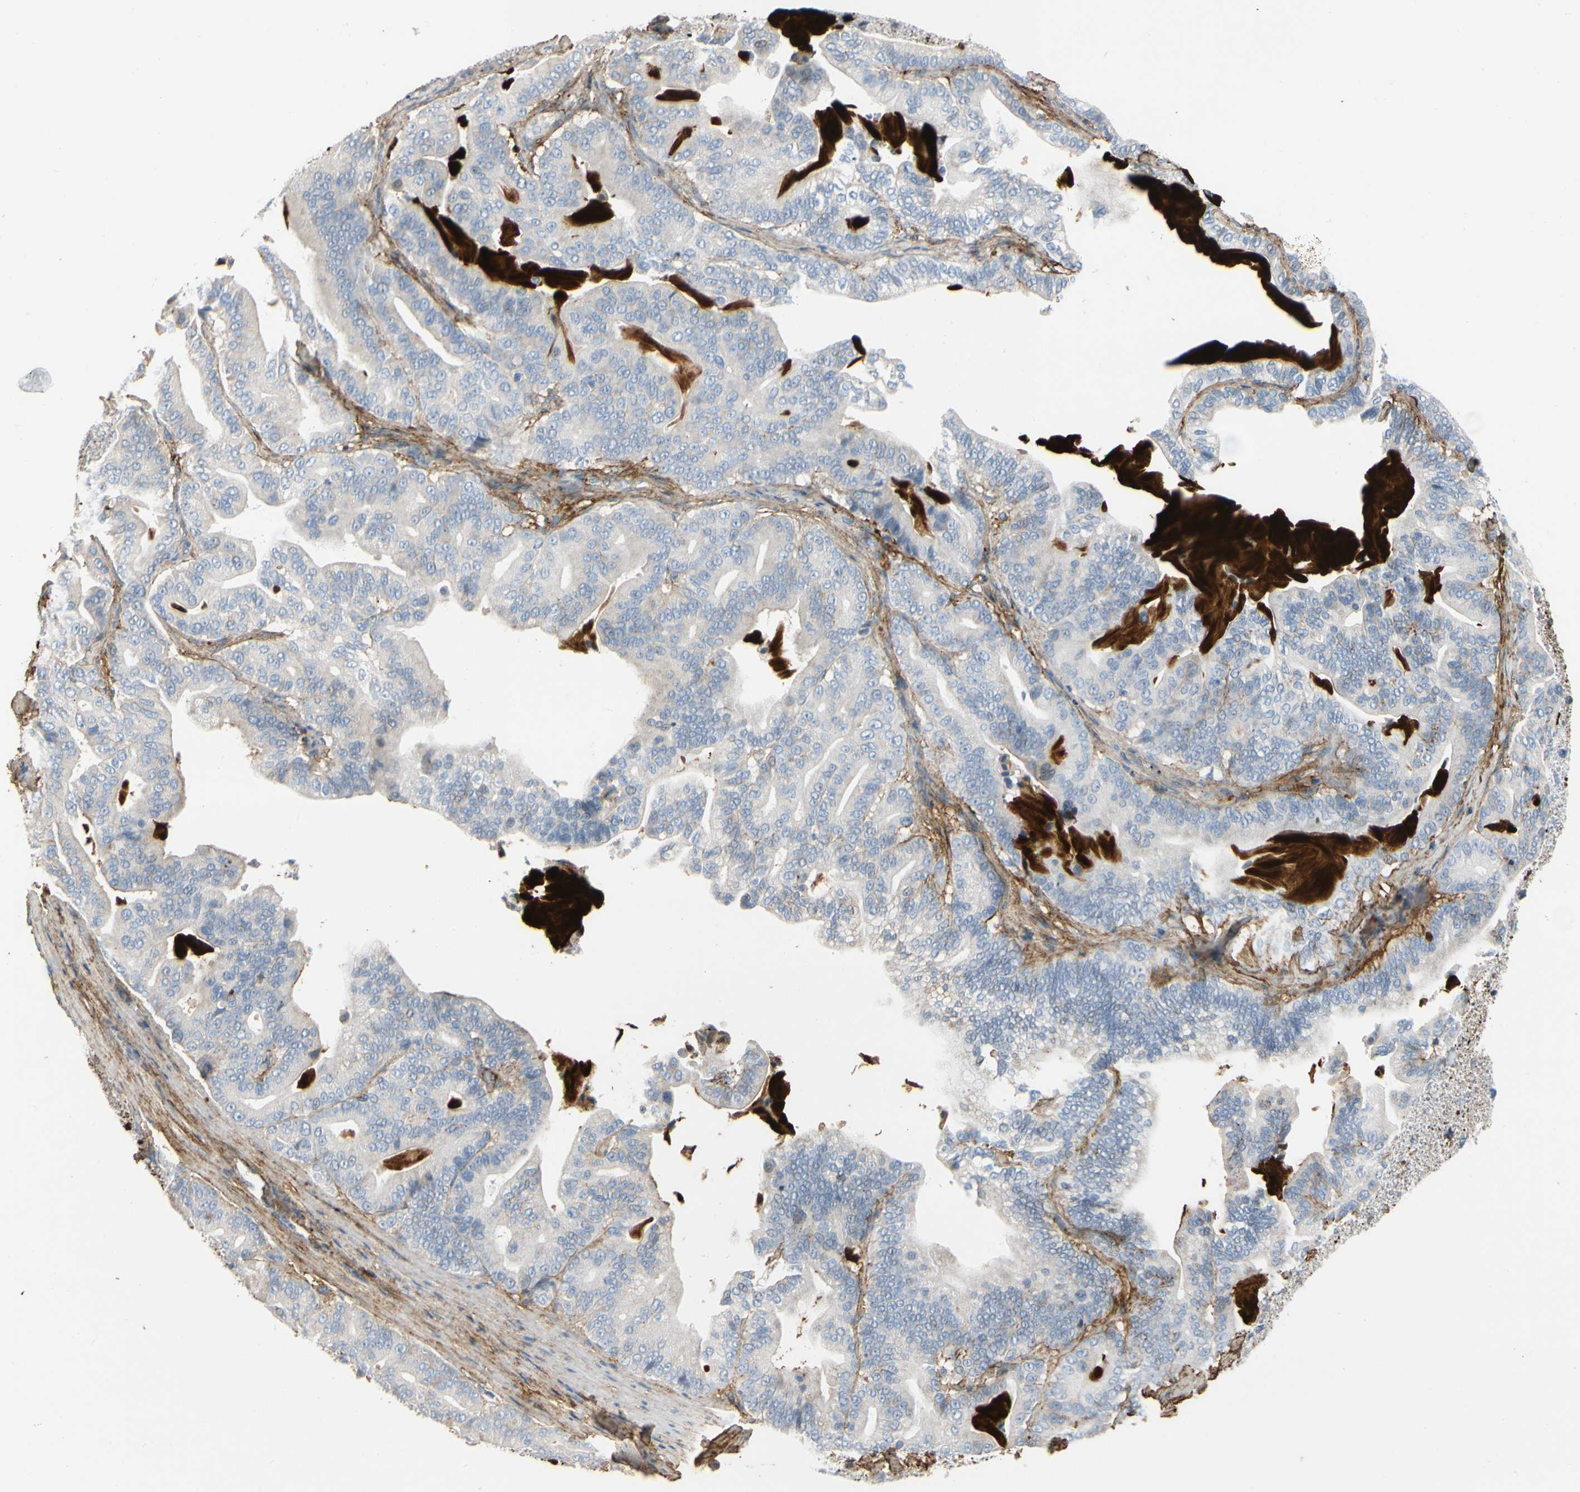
{"staining": {"intensity": "negative", "quantity": "none", "location": "none"}, "tissue": "pancreatic cancer", "cell_type": "Tumor cells", "image_type": "cancer", "snomed": [{"axis": "morphology", "description": "Adenocarcinoma, NOS"}, {"axis": "topography", "description": "Pancreas"}], "caption": "The image shows no significant positivity in tumor cells of pancreatic adenocarcinoma.", "gene": "FGB", "patient": {"sex": "male", "age": 63}}